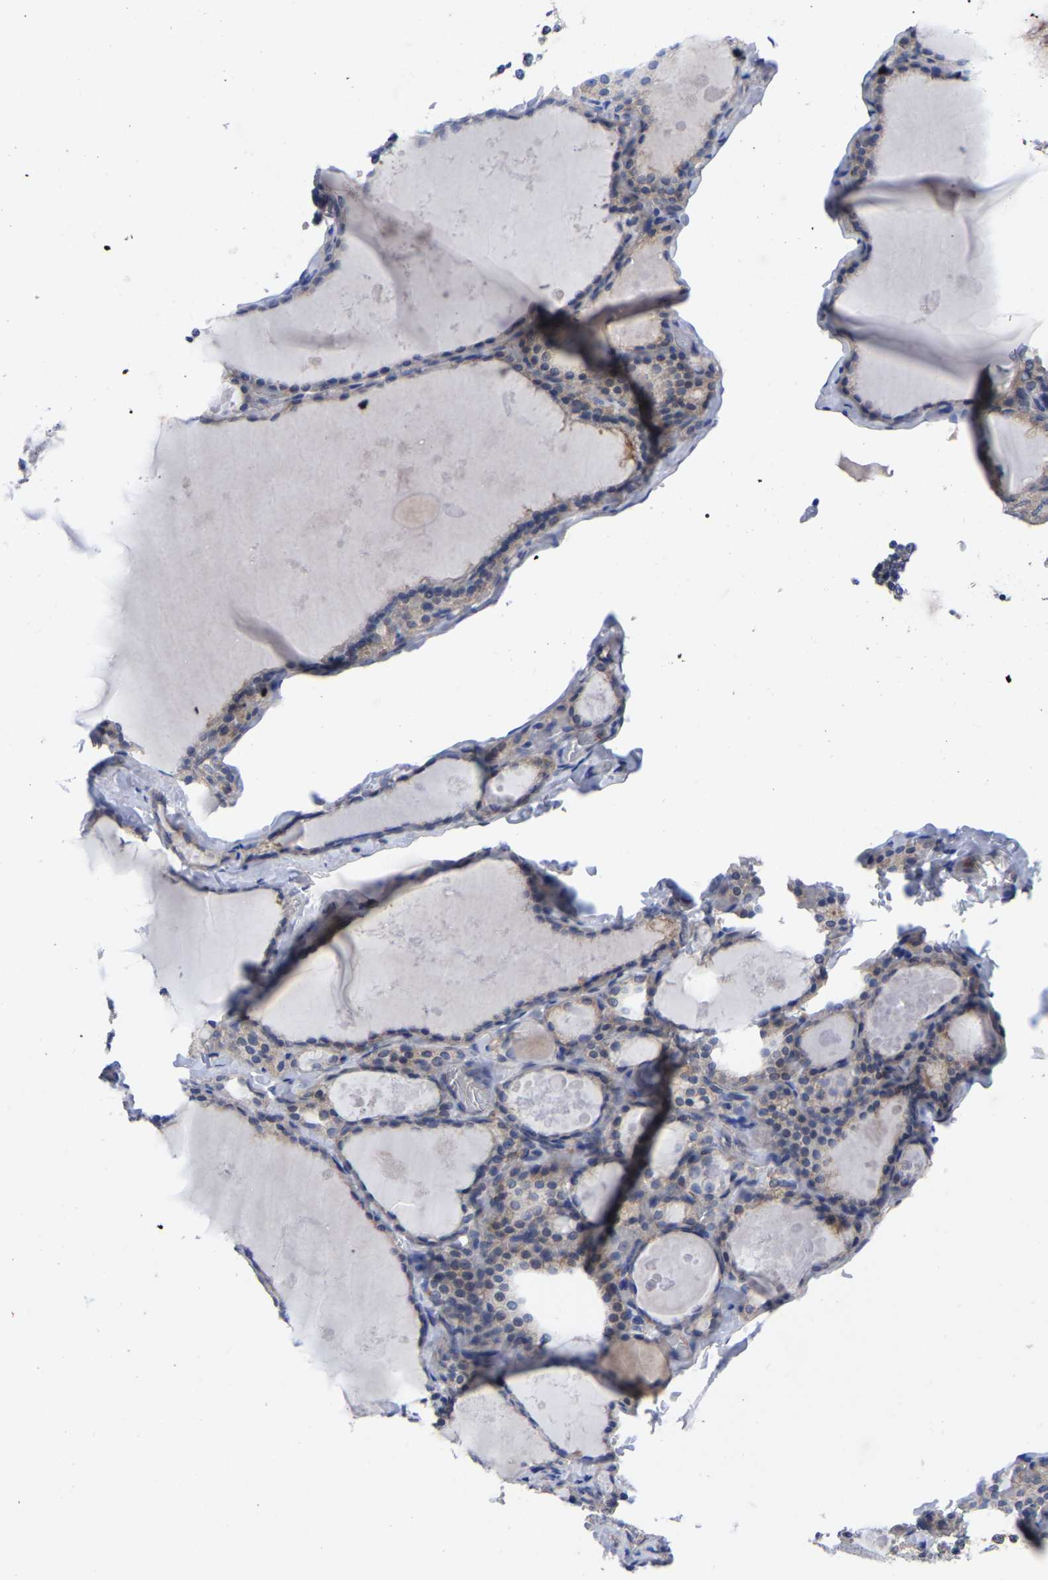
{"staining": {"intensity": "weak", "quantity": "<25%", "location": "cytoplasmic/membranous"}, "tissue": "thyroid gland", "cell_type": "Glandular cells", "image_type": "normal", "snomed": [{"axis": "morphology", "description": "Normal tissue, NOS"}, {"axis": "topography", "description": "Thyroid gland"}], "caption": "Micrograph shows no significant protein expression in glandular cells of benign thyroid gland.", "gene": "TCP1", "patient": {"sex": "male", "age": 56}}